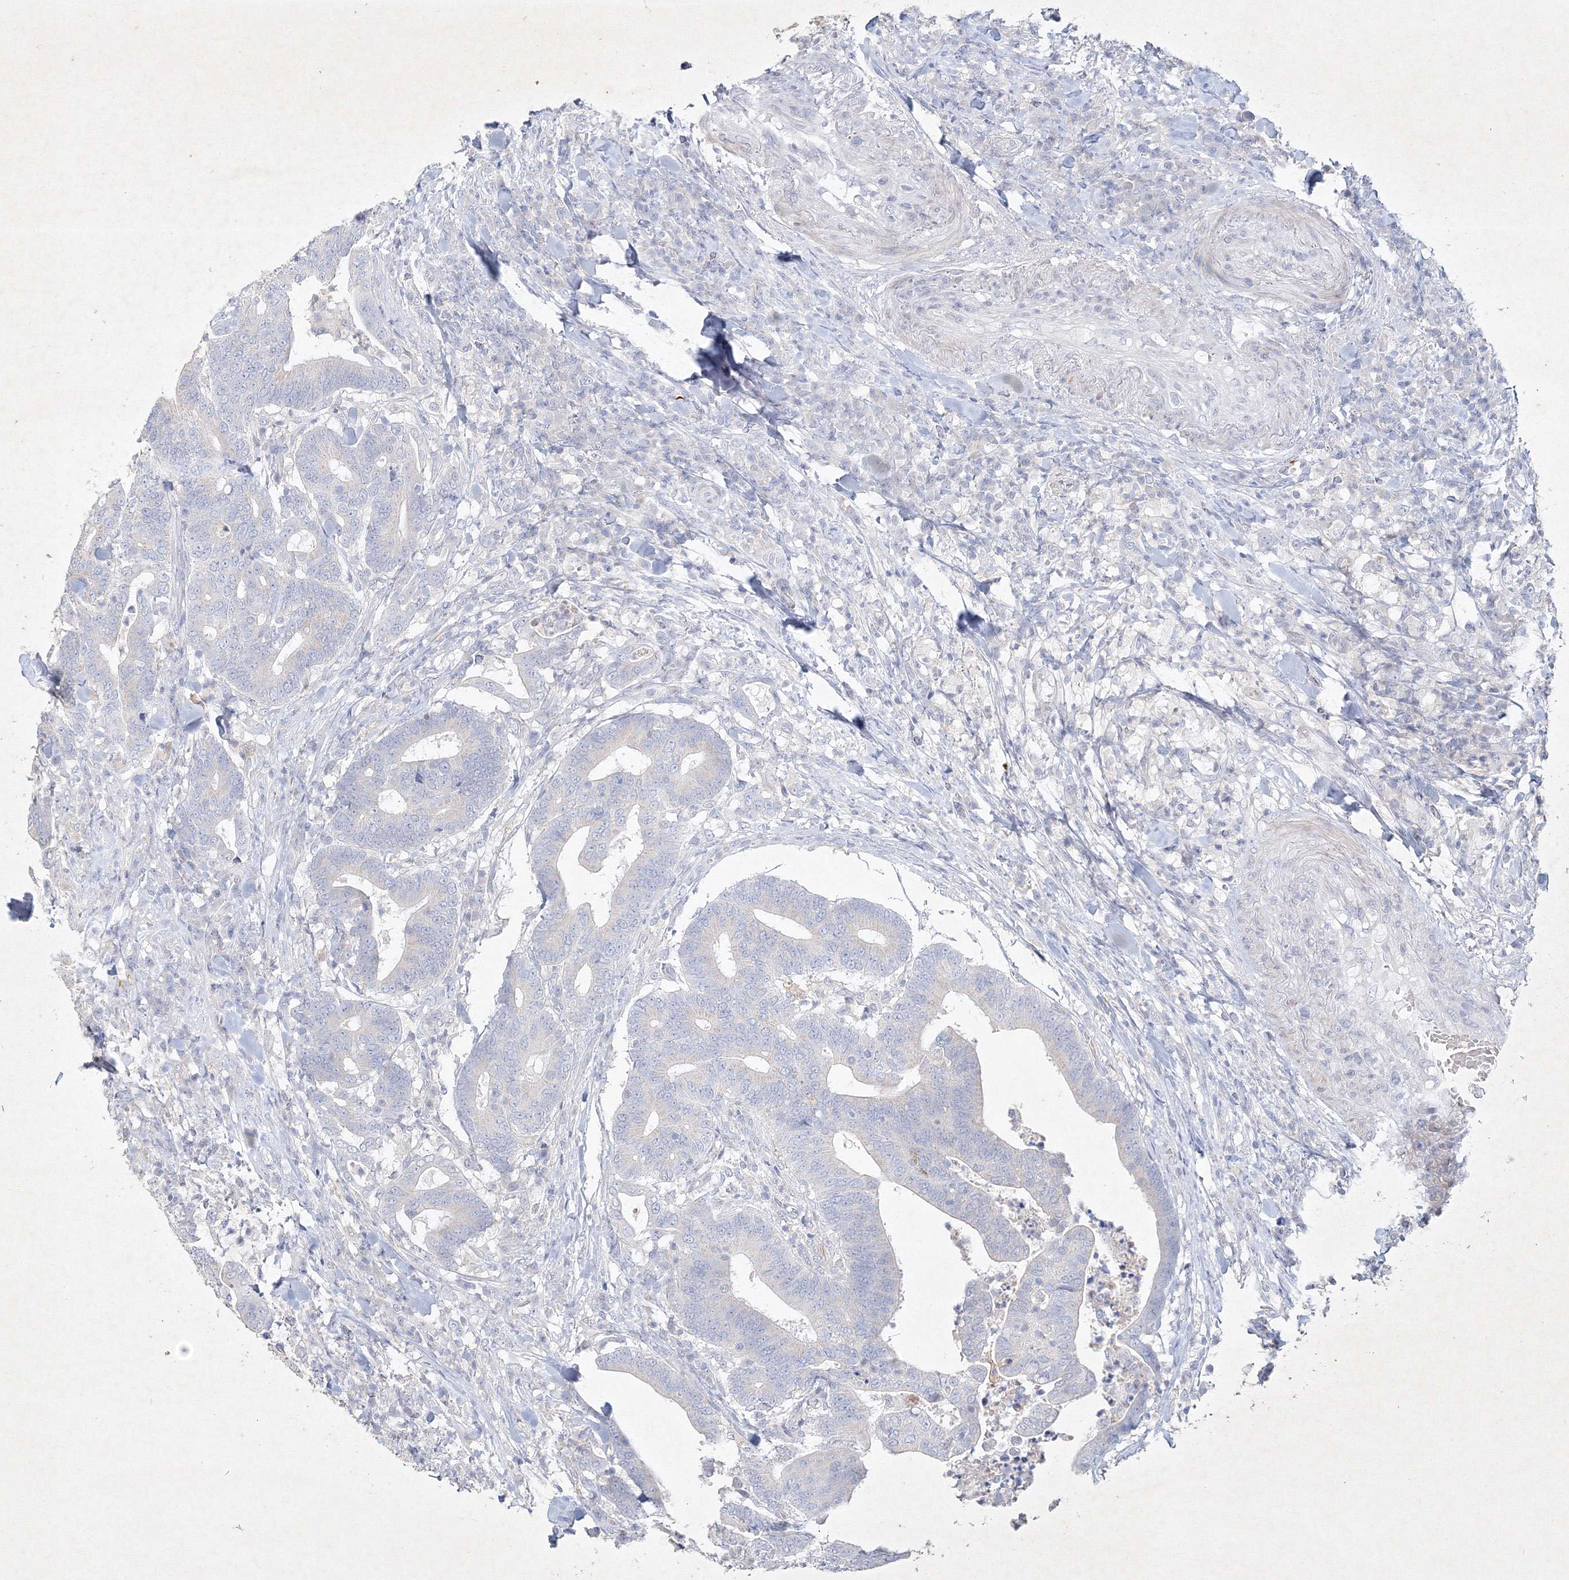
{"staining": {"intensity": "negative", "quantity": "none", "location": "none"}, "tissue": "colorectal cancer", "cell_type": "Tumor cells", "image_type": "cancer", "snomed": [{"axis": "morphology", "description": "Adenocarcinoma, NOS"}, {"axis": "topography", "description": "Colon"}], "caption": "Adenocarcinoma (colorectal) was stained to show a protein in brown. There is no significant positivity in tumor cells.", "gene": "CXXC4", "patient": {"sex": "female", "age": 66}}